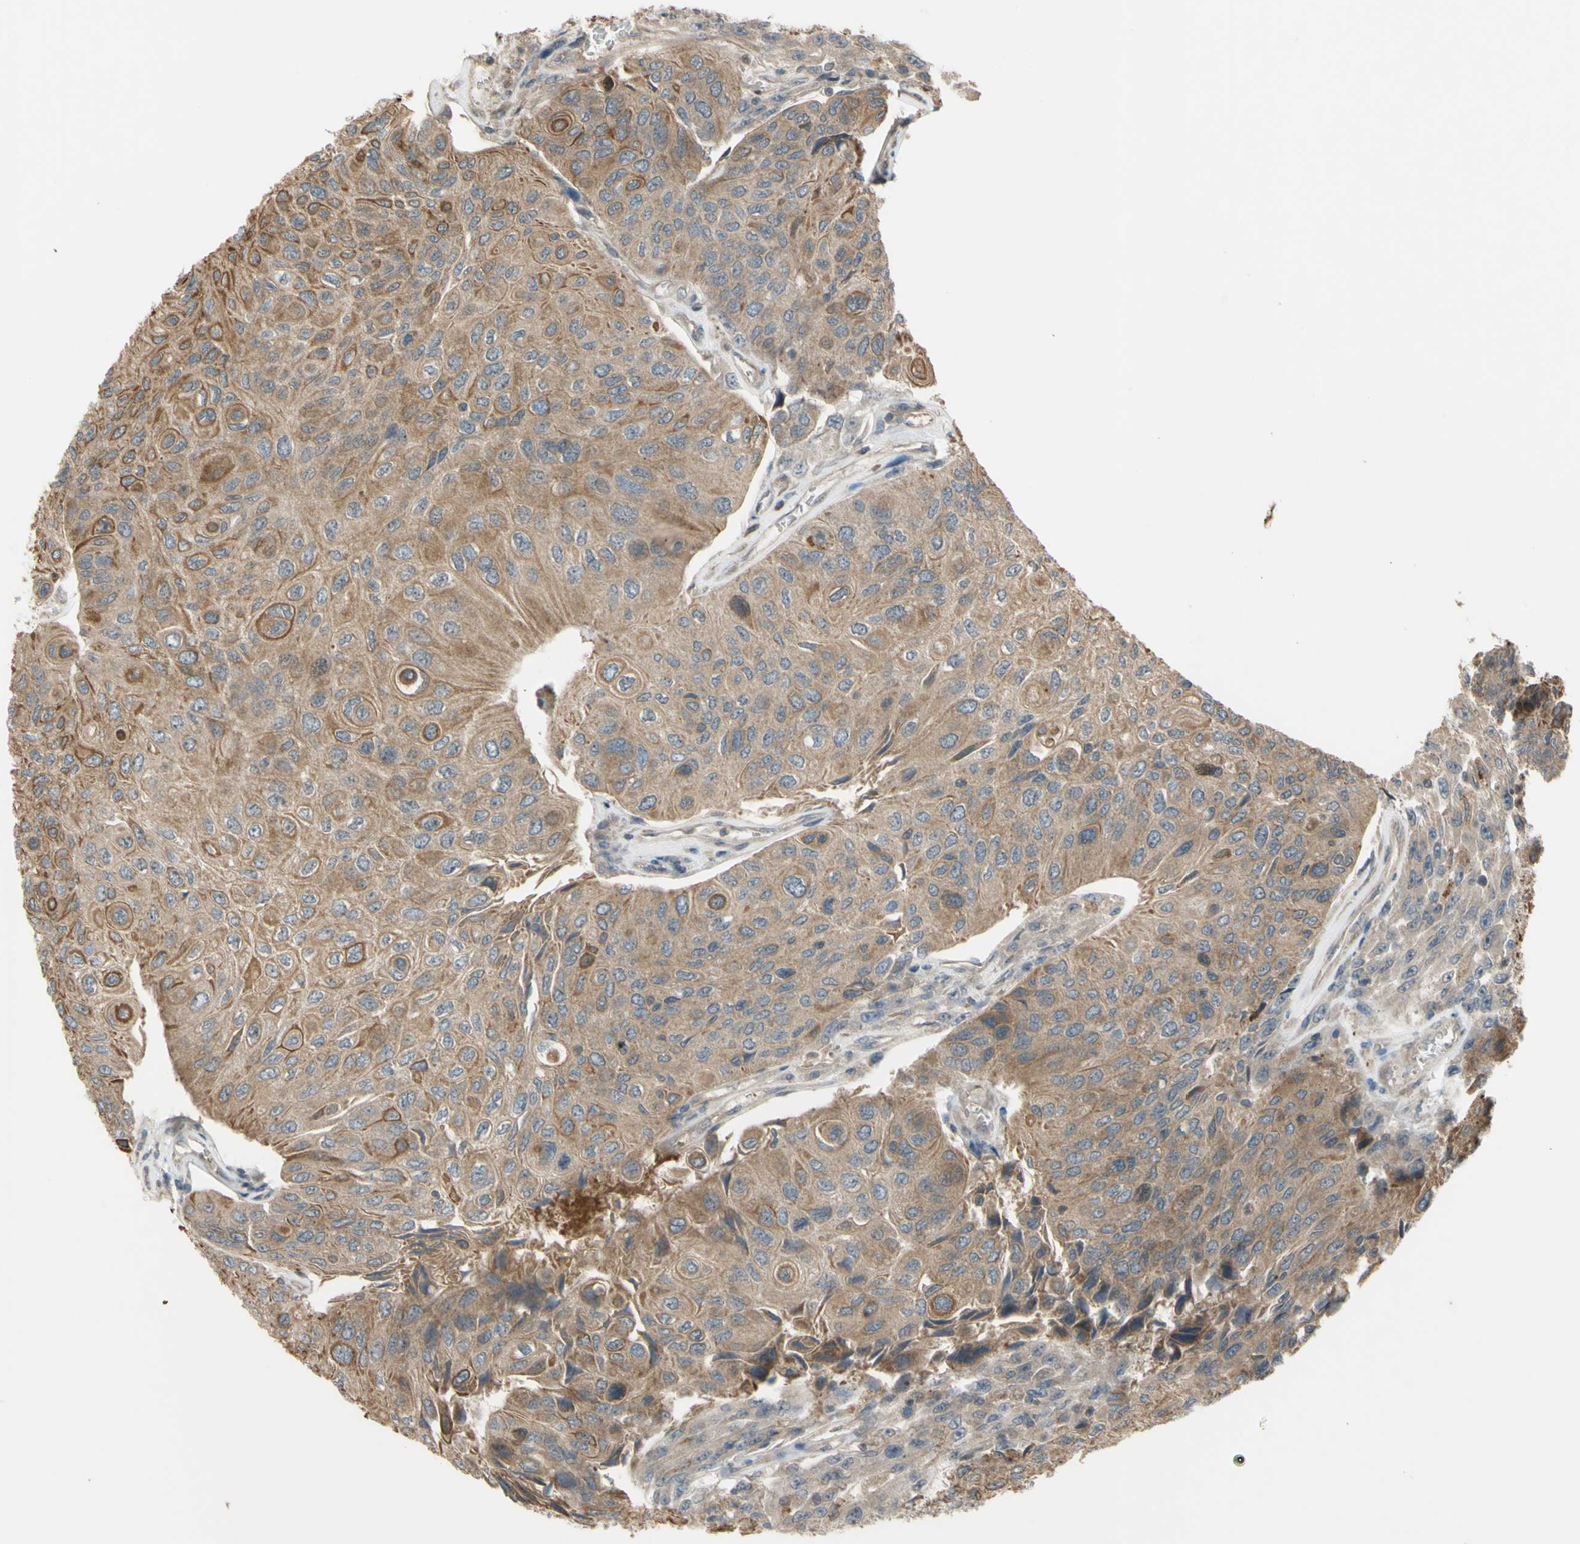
{"staining": {"intensity": "moderate", "quantity": ">75%", "location": "cytoplasmic/membranous"}, "tissue": "urothelial cancer", "cell_type": "Tumor cells", "image_type": "cancer", "snomed": [{"axis": "morphology", "description": "Urothelial carcinoma, High grade"}, {"axis": "topography", "description": "Urinary bladder"}], "caption": "High-power microscopy captured an immunohistochemistry (IHC) micrograph of high-grade urothelial carcinoma, revealing moderate cytoplasmic/membranous staining in about >75% of tumor cells. (brown staining indicates protein expression, while blue staining denotes nuclei).", "gene": "FLII", "patient": {"sex": "male", "age": 66}}